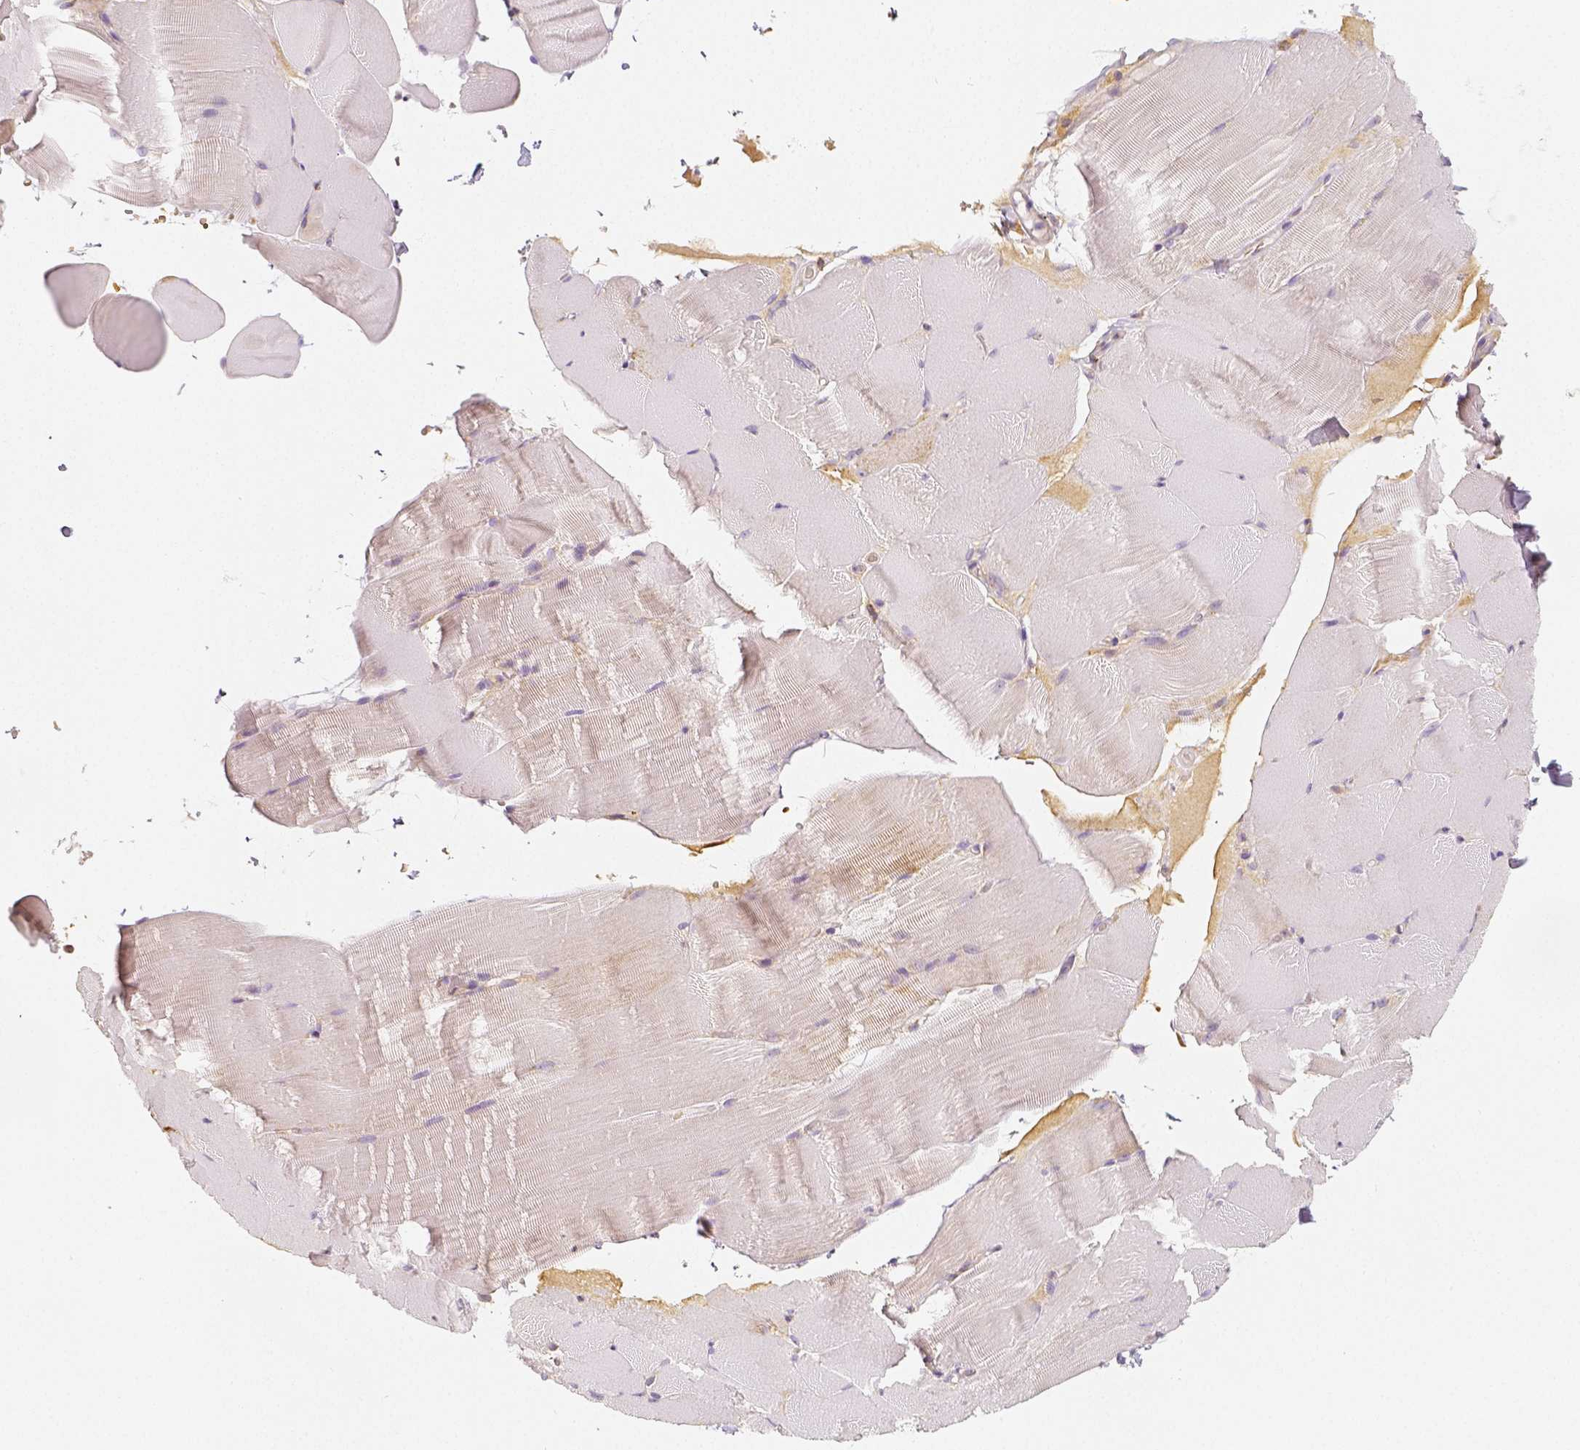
{"staining": {"intensity": "weak", "quantity": "<25%", "location": "cytoplasmic/membranous"}, "tissue": "skeletal muscle", "cell_type": "Myocytes", "image_type": "normal", "snomed": [{"axis": "morphology", "description": "Normal tissue, NOS"}, {"axis": "topography", "description": "Skeletal muscle"}], "caption": "IHC micrograph of normal skeletal muscle: skeletal muscle stained with DAB (3,3'-diaminobenzidine) shows no significant protein staining in myocytes.", "gene": "PGAM5", "patient": {"sex": "female", "age": 37}}